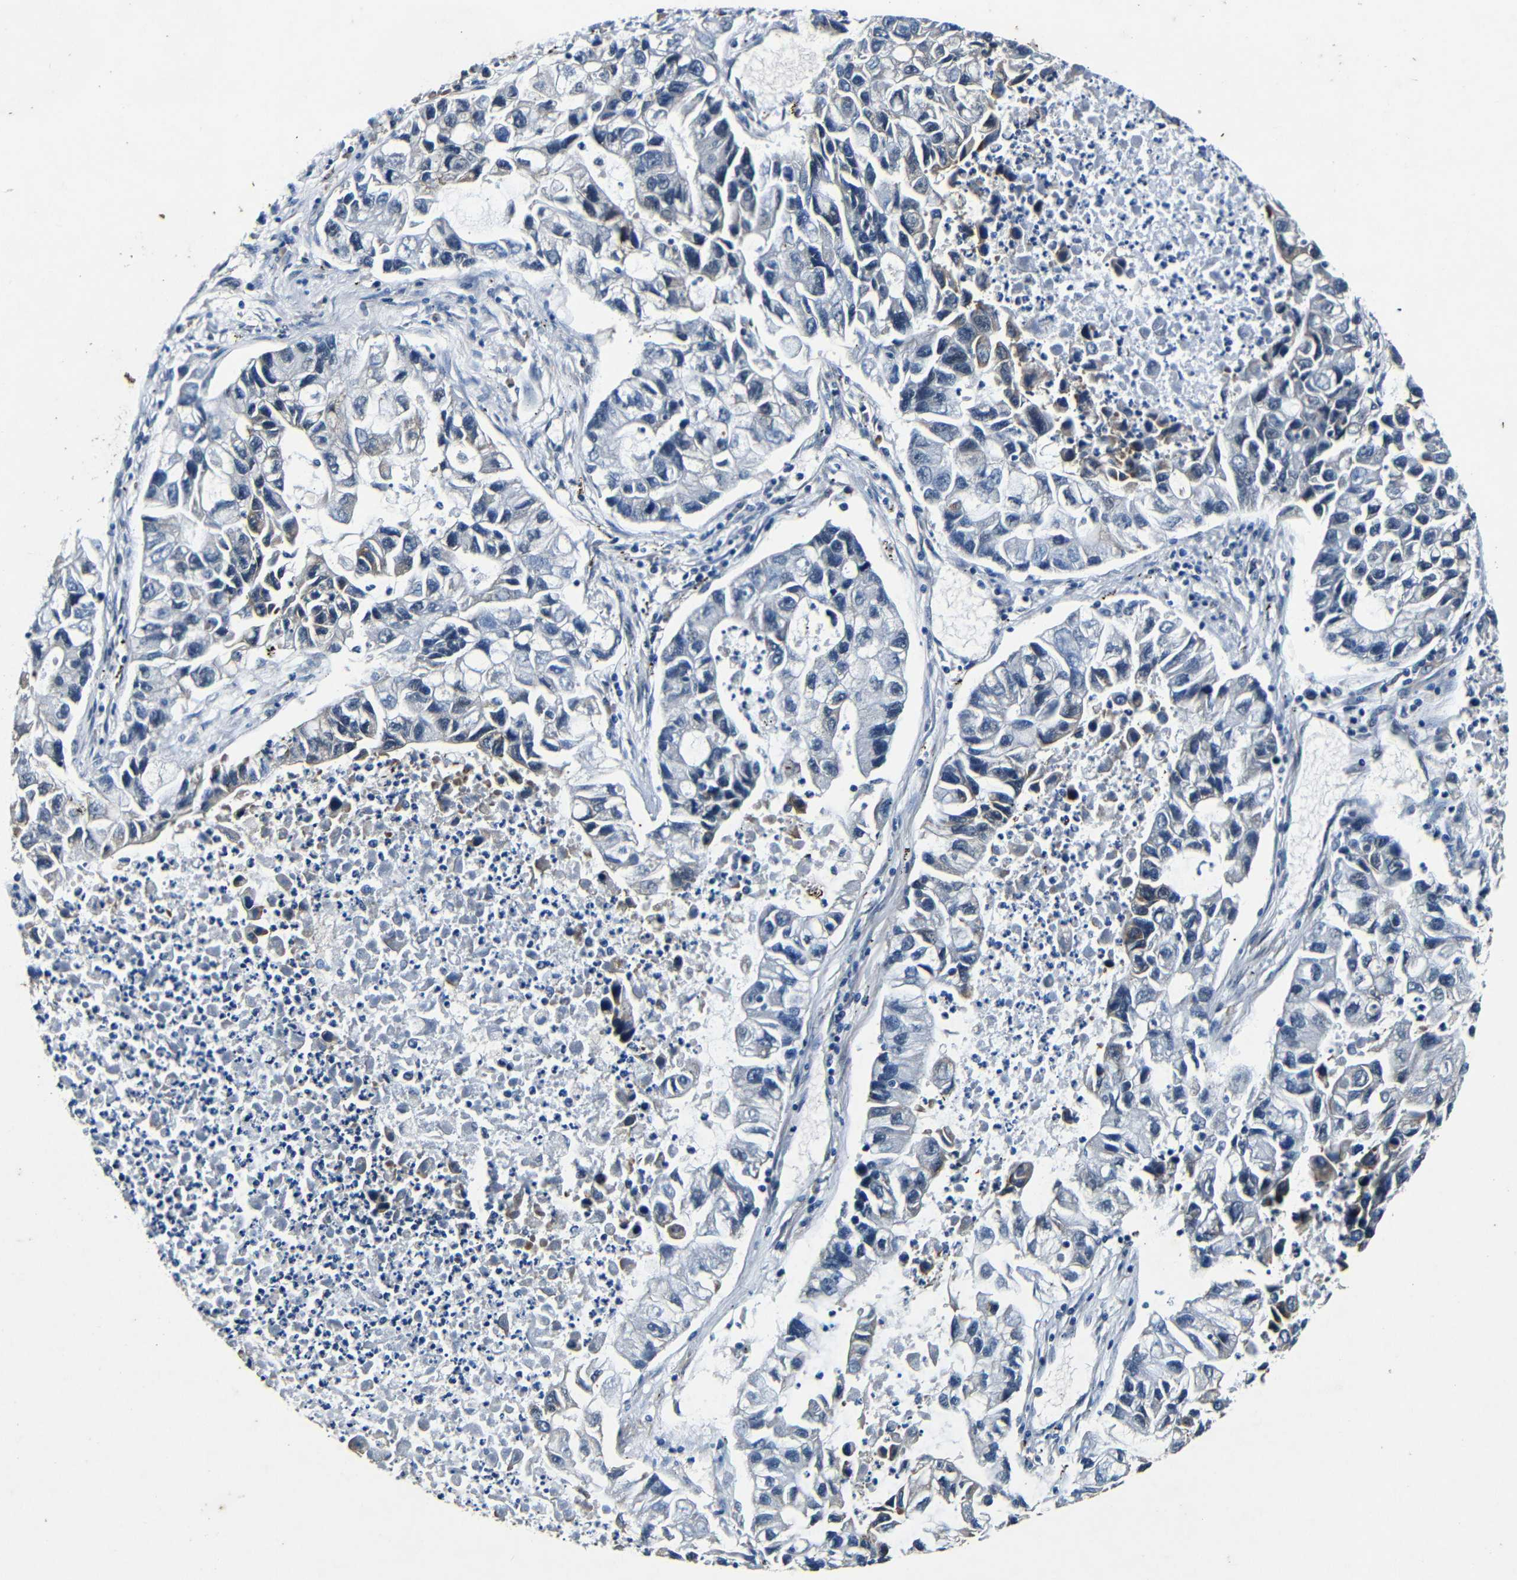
{"staining": {"intensity": "weak", "quantity": "<25%", "location": "nuclear"}, "tissue": "lung cancer", "cell_type": "Tumor cells", "image_type": "cancer", "snomed": [{"axis": "morphology", "description": "Adenocarcinoma, NOS"}, {"axis": "topography", "description": "Lung"}], "caption": "Immunohistochemical staining of human lung cancer reveals no significant staining in tumor cells.", "gene": "FOXD4", "patient": {"sex": "female", "age": 51}}